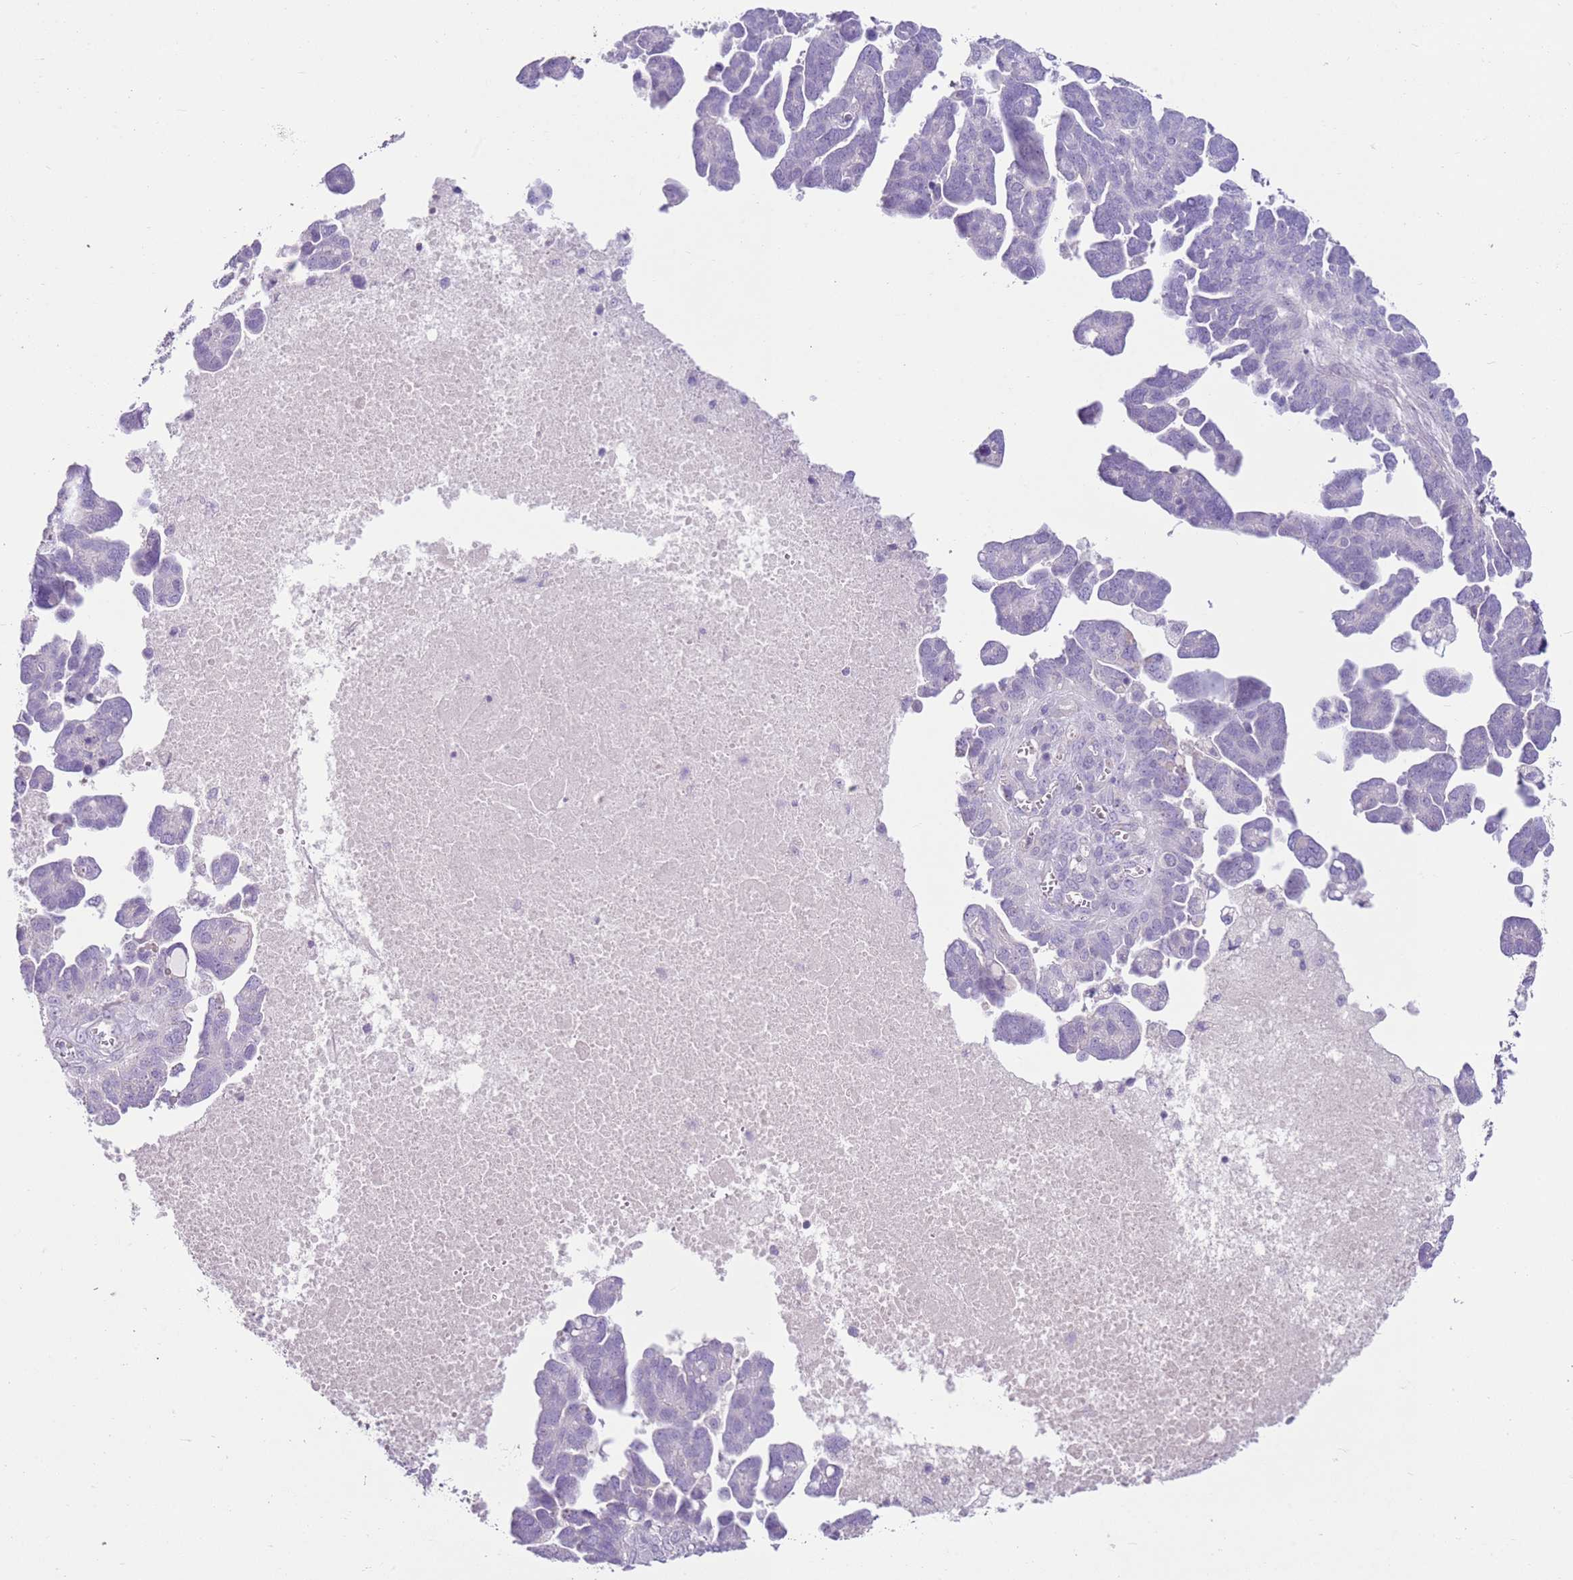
{"staining": {"intensity": "negative", "quantity": "none", "location": "none"}, "tissue": "ovarian cancer", "cell_type": "Tumor cells", "image_type": "cancer", "snomed": [{"axis": "morphology", "description": "Cystadenocarcinoma, serous, NOS"}, {"axis": "topography", "description": "Ovary"}], "caption": "Immunohistochemistry (IHC) micrograph of serous cystadenocarcinoma (ovarian) stained for a protein (brown), which displays no staining in tumor cells. (DAB IHC visualized using brightfield microscopy, high magnification).", "gene": "ZNF239", "patient": {"sex": "female", "age": 54}}